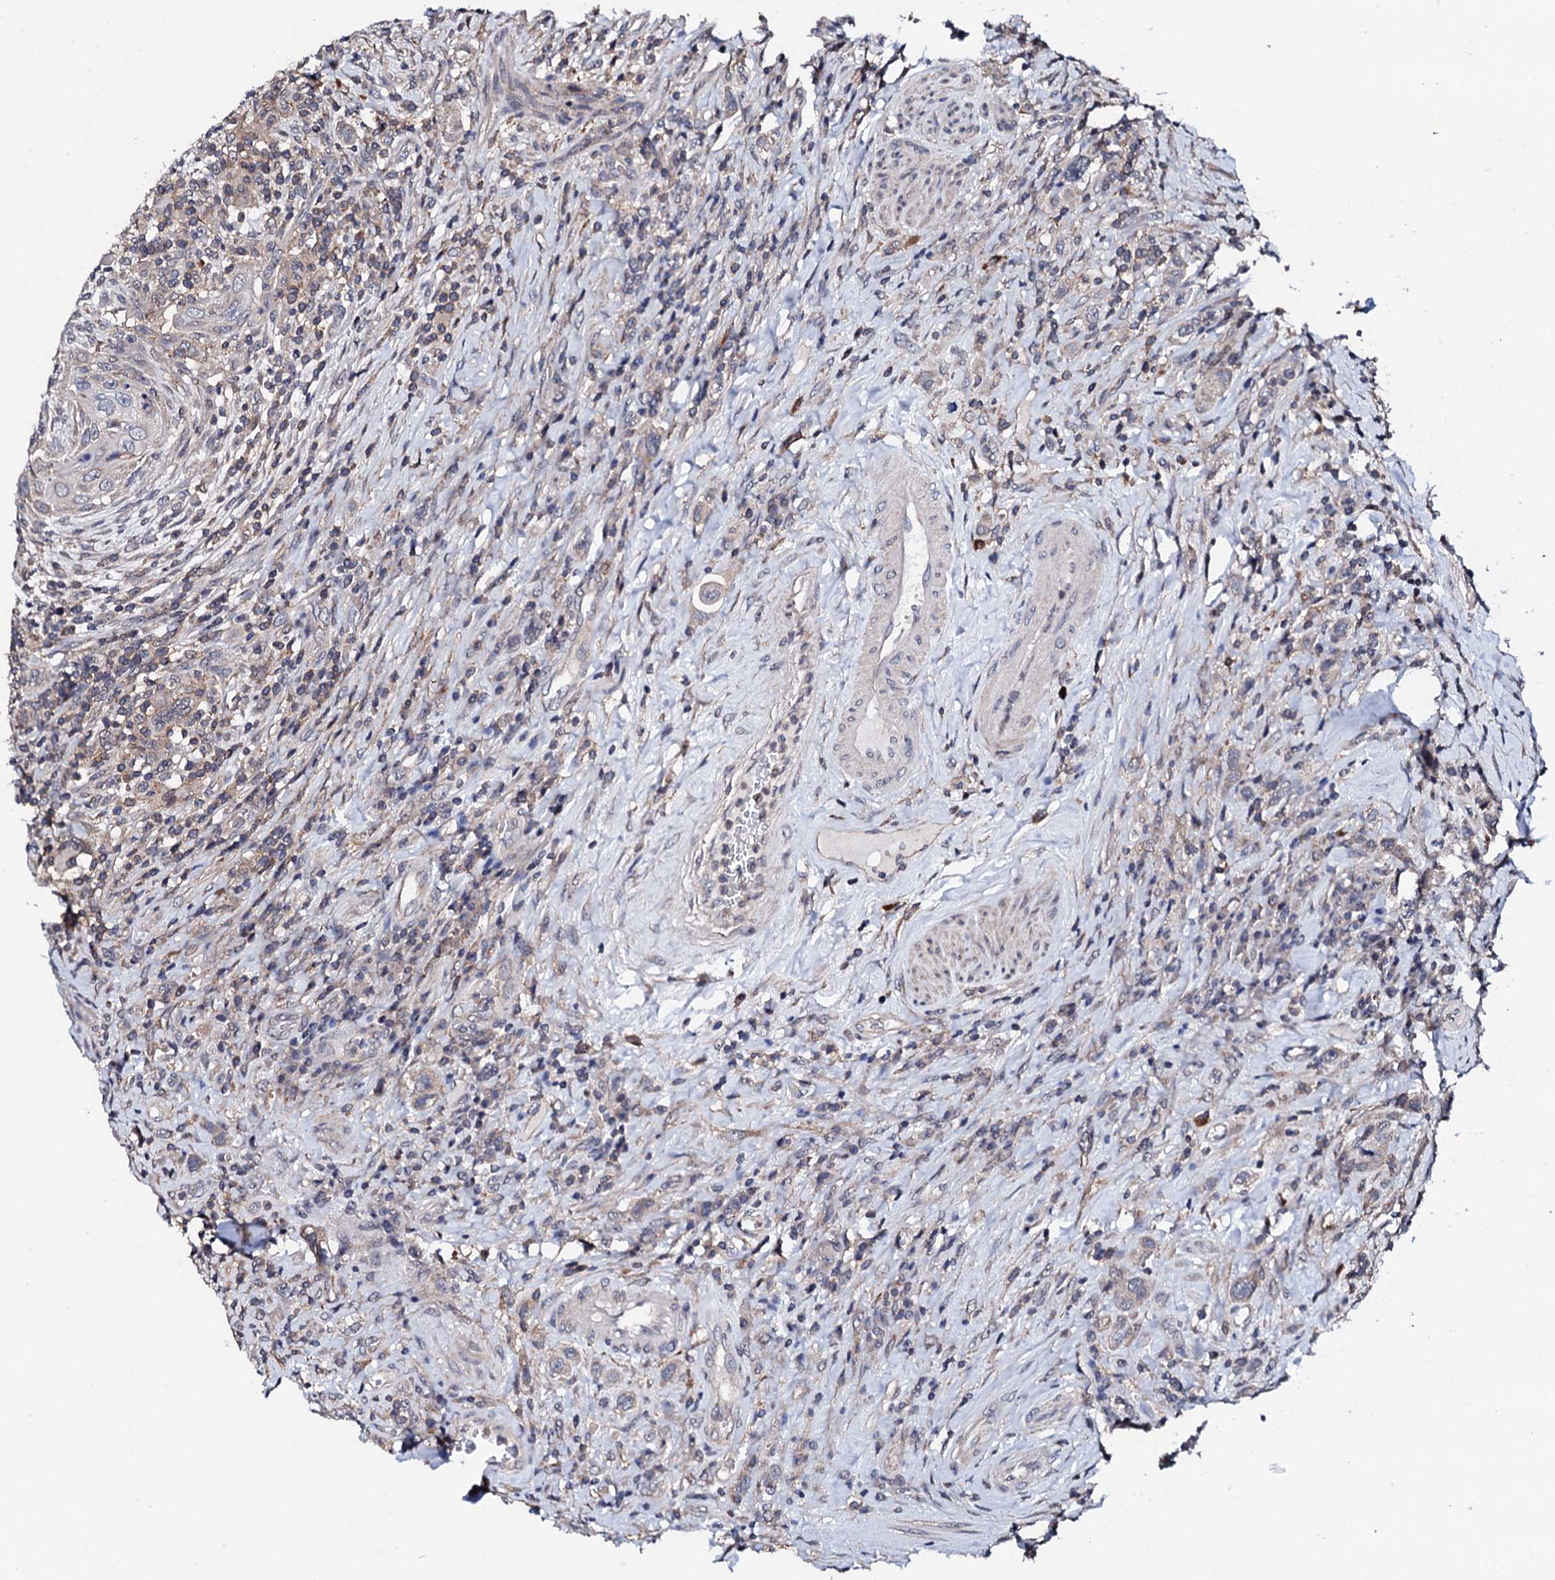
{"staining": {"intensity": "negative", "quantity": "none", "location": "none"}, "tissue": "urothelial cancer", "cell_type": "Tumor cells", "image_type": "cancer", "snomed": [{"axis": "morphology", "description": "Urothelial carcinoma, High grade"}, {"axis": "topography", "description": "Urinary bladder"}], "caption": "High power microscopy photomicrograph of an IHC image of high-grade urothelial carcinoma, revealing no significant positivity in tumor cells. (DAB immunohistochemistry visualized using brightfield microscopy, high magnification).", "gene": "EDC3", "patient": {"sex": "male", "age": 50}}